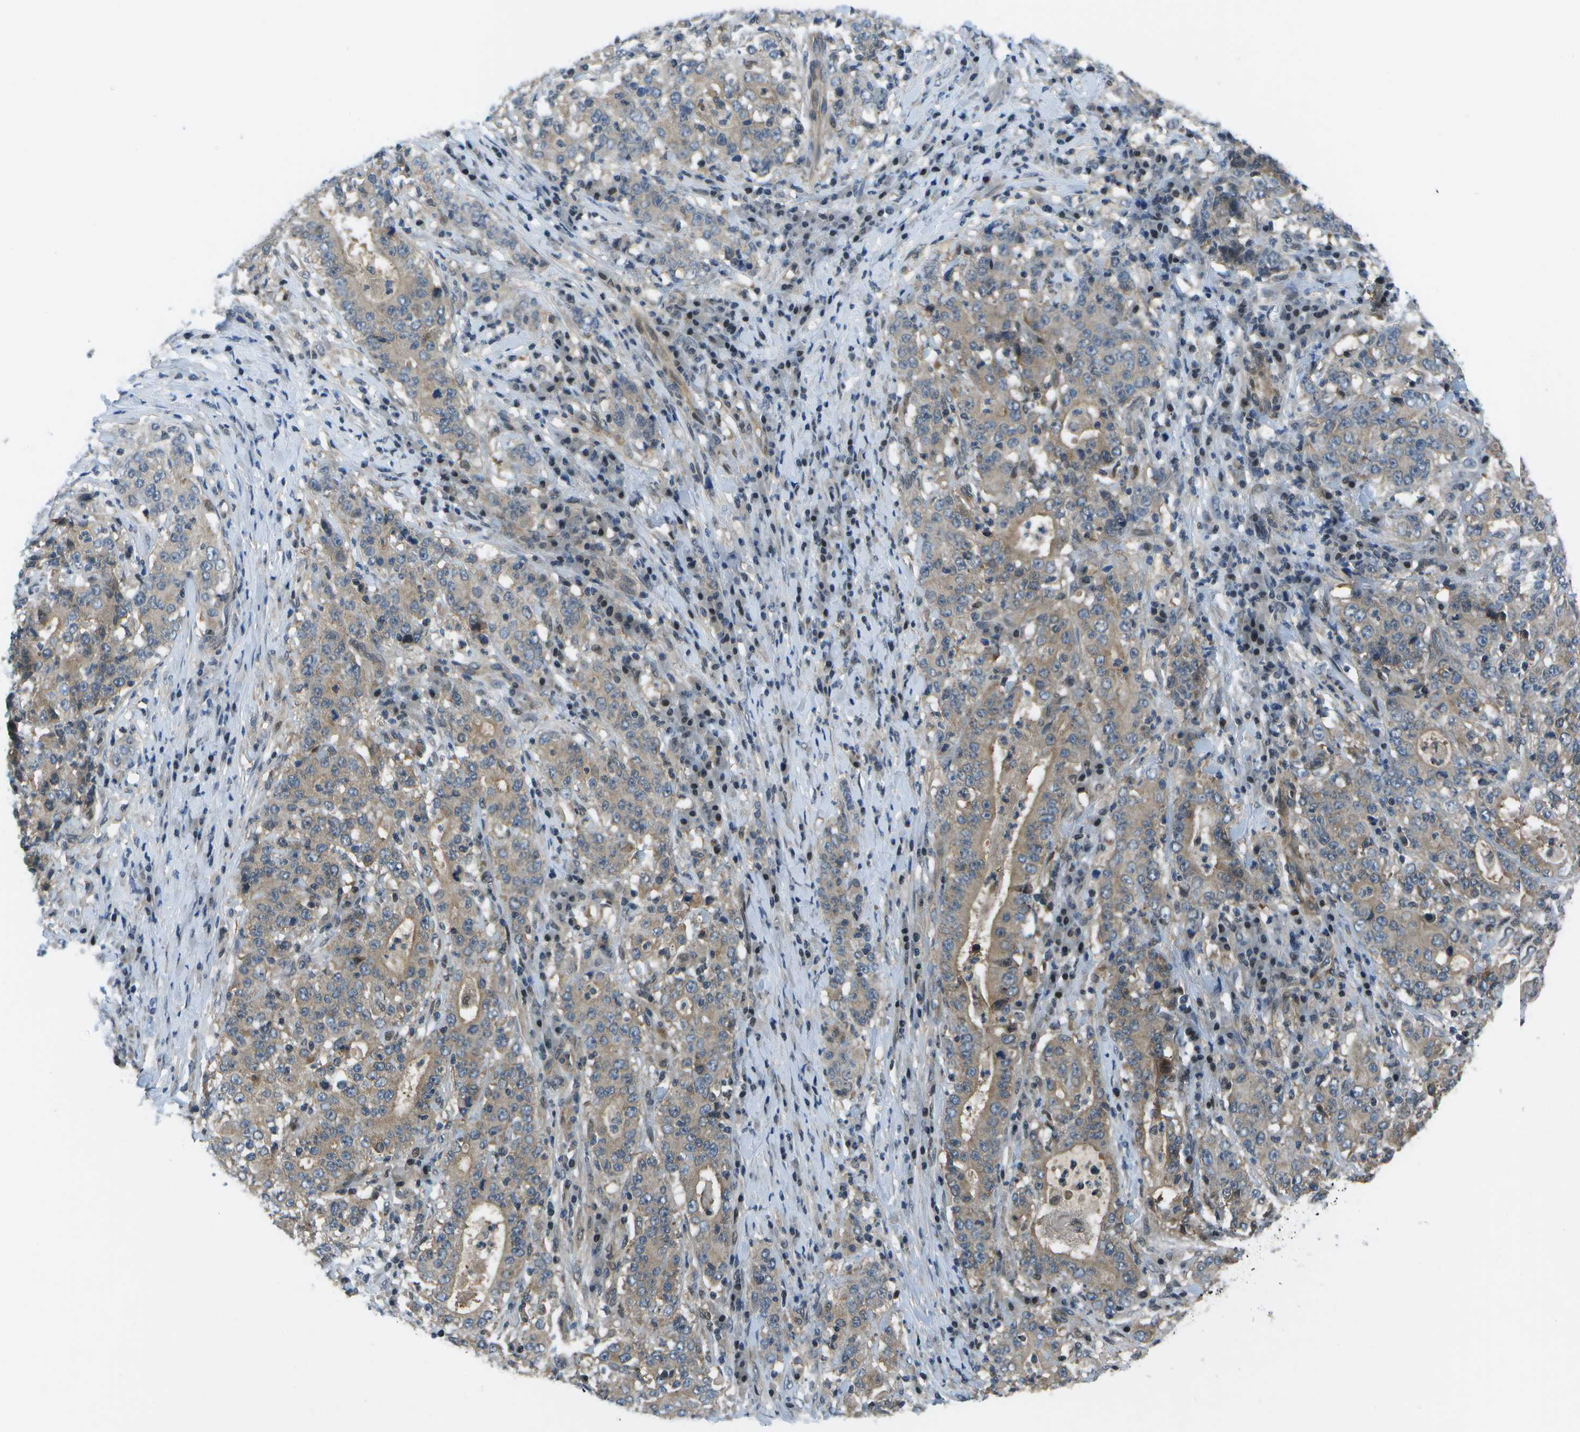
{"staining": {"intensity": "moderate", "quantity": ">75%", "location": "cytoplasmic/membranous"}, "tissue": "stomach cancer", "cell_type": "Tumor cells", "image_type": "cancer", "snomed": [{"axis": "morphology", "description": "Normal tissue, NOS"}, {"axis": "morphology", "description": "Adenocarcinoma, NOS"}, {"axis": "topography", "description": "Stomach, upper"}, {"axis": "topography", "description": "Stomach"}], "caption": "Stomach cancer (adenocarcinoma) stained with a brown dye shows moderate cytoplasmic/membranous positive staining in approximately >75% of tumor cells.", "gene": "ENPP5", "patient": {"sex": "male", "age": 59}}